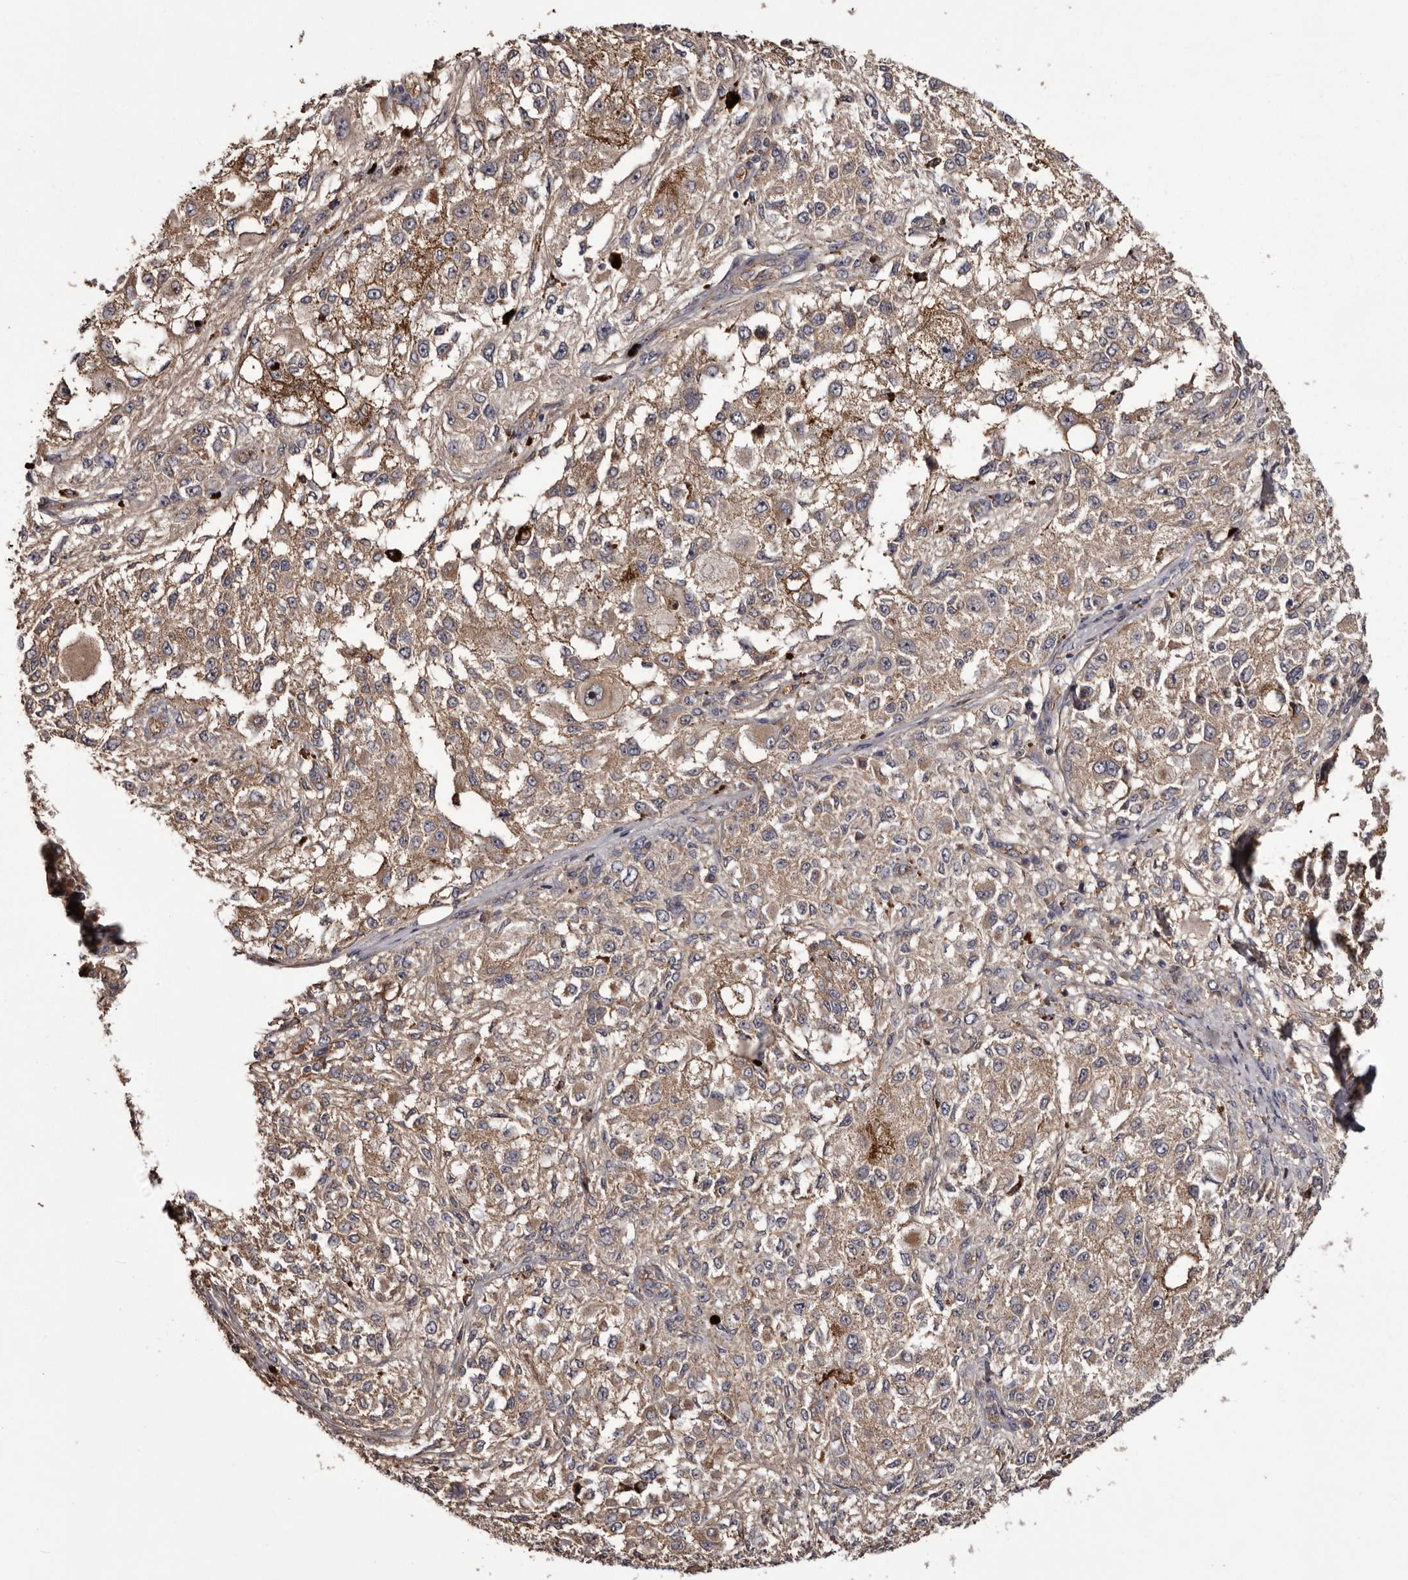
{"staining": {"intensity": "weak", "quantity": ">75%", "location": "cytoplasmic/membranous"}, "tissue": "melanoma", "cell_type": "Tumor cells", "image_type": "cancer", "snomed": [{"axis": "morphology", "description": "Necrosis, NOS"}, {"axis": "morphology", "description": "Malignant melanoma, NOS"}, {"axis": "topography", "description": "Skin"}], "caption": "Protein staining exhibits weak cytoplasmic/membranous staining in approximately >75% of tumor cells in malignant melanoma.", "gene": "CYP1B1", "patient": {"sex": "female", "age": 87}}